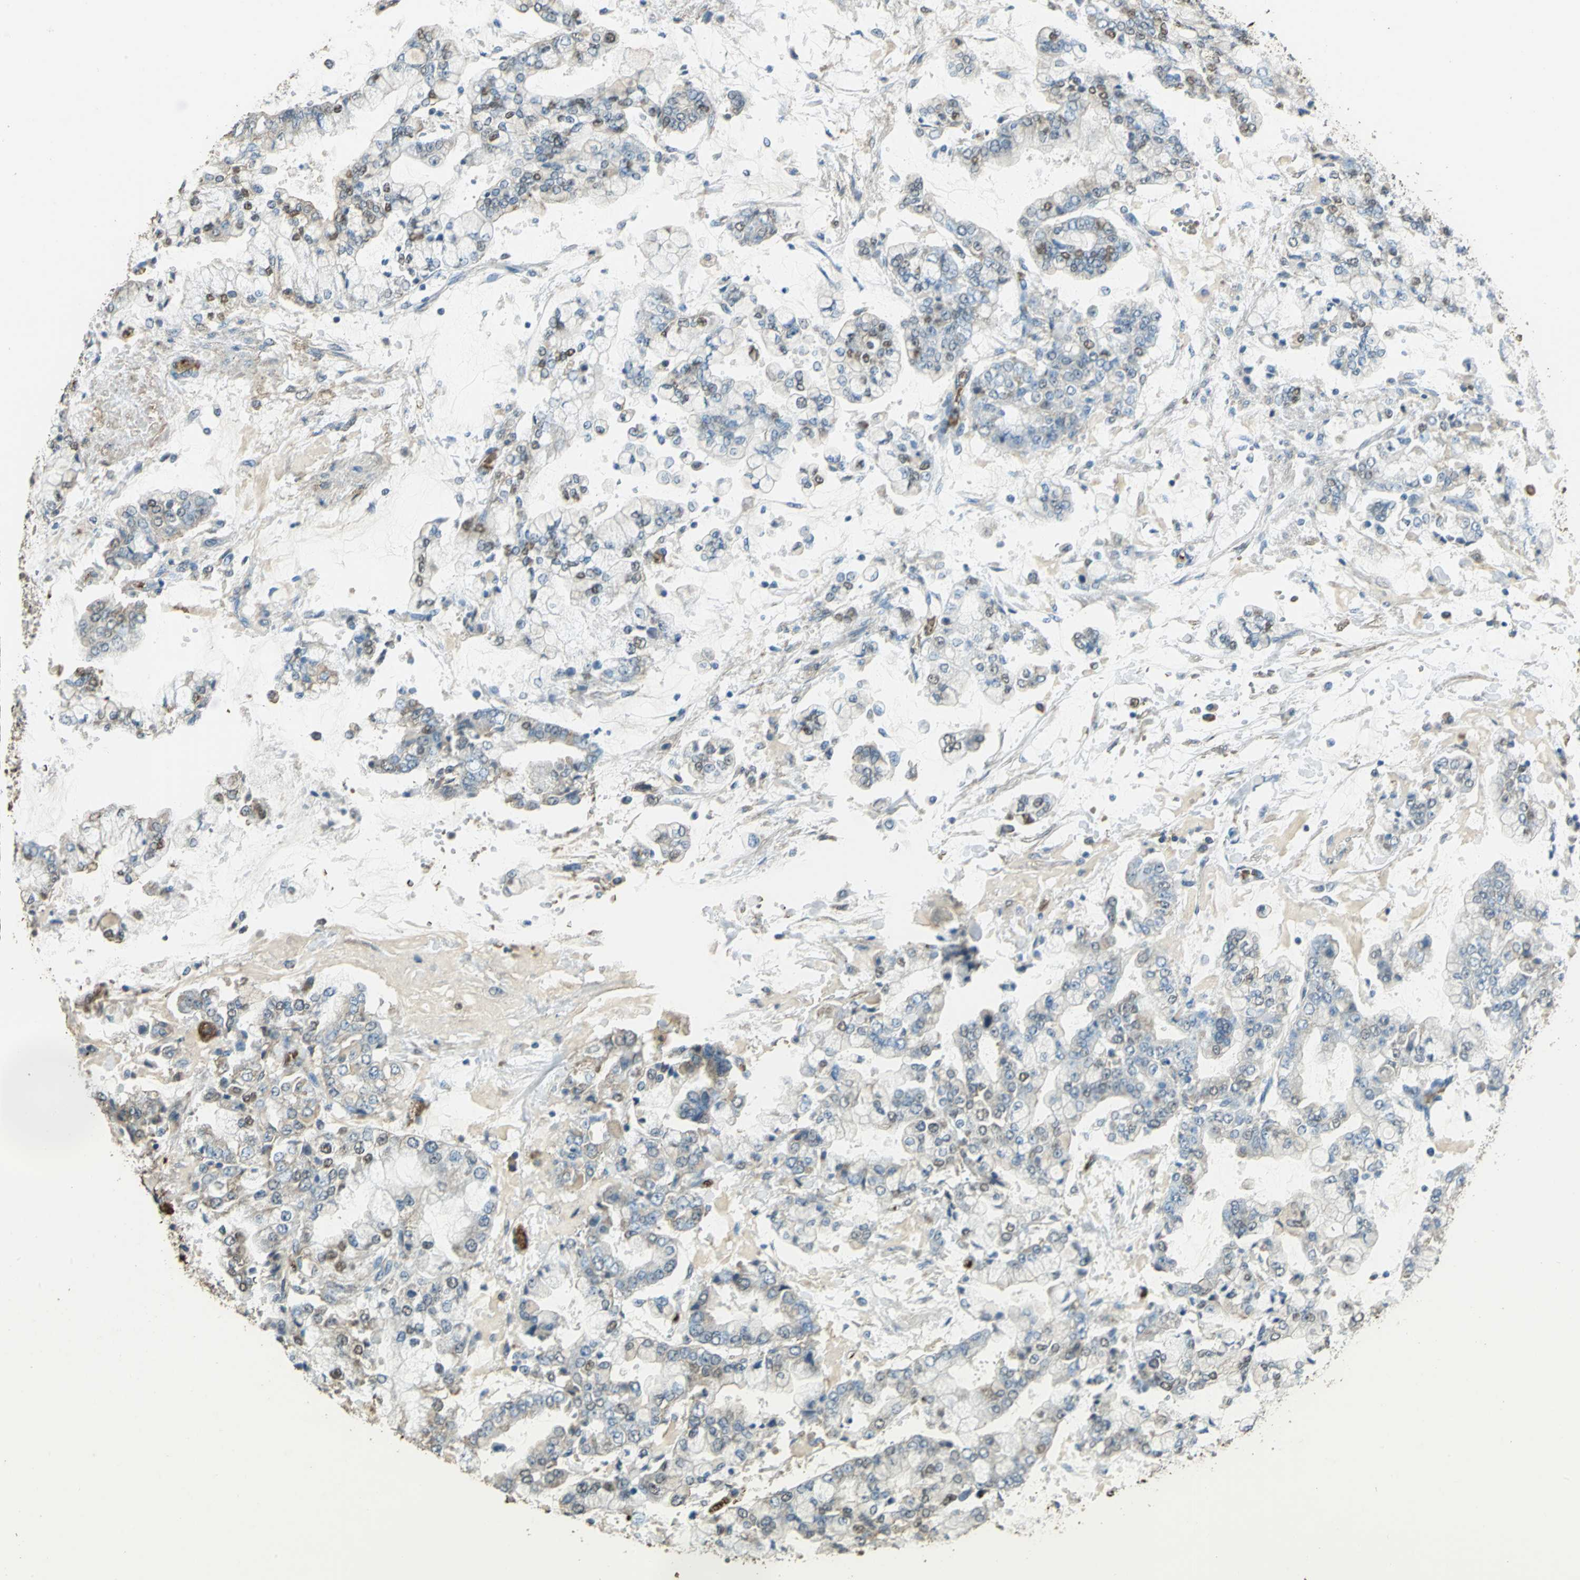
{"staining": {"intensity": "weak", "quantity": "<25%", "location": "cytoplasmic/membranous,nuclear"}, "tissue": "stomach cancer", "cell_type": "Tumor cells", "image_type": "cancer", "snomed": [{"axis": "morphology", "description": "Adenocarcinoma, NOS"}, {"axis": "topography", "description": "Stomach"}], "caption": "Immunohistochemistry image of neoplastic tissue: adenocarcinoma (stomach) stained with DAB (3,3'-diaminobenzidine) exhibits no significant protein expression in tumor cells.", "gene": "TRAPPC2", "patient": {"sex": "male", "age": 76}}